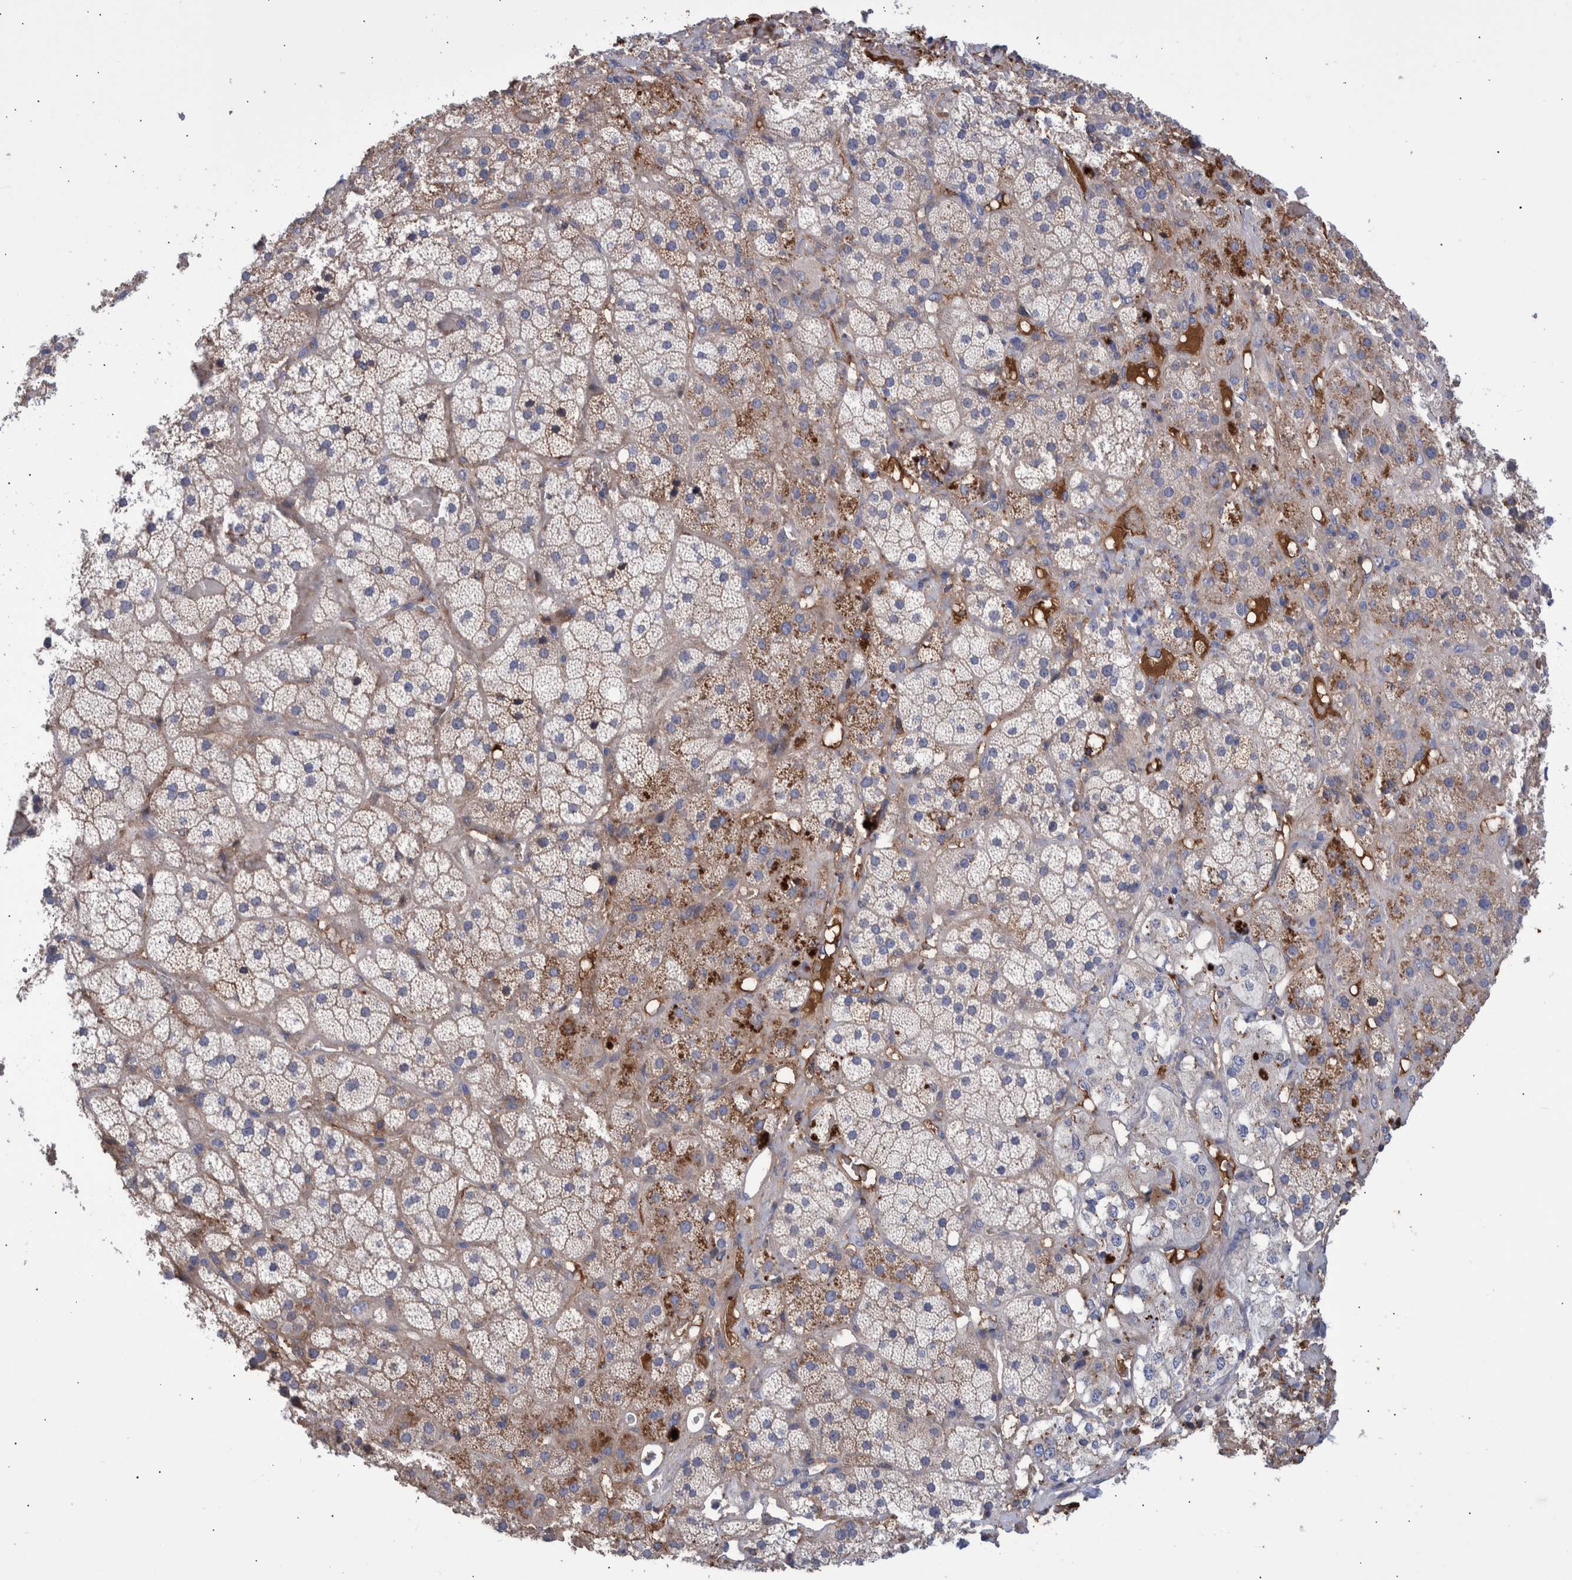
{"staining": {"intensity": "moderate", "quantity": "25%-75%", "location": "cytoplasmic/membranous"}, "tissue": "adrenal gland", "cell_type": "Glandular cells", "image_type": "normal", "snomed": [{"axis": "morphology", "description": "Normal tissue, NOS"}, {"axis": "topography", "description": "Adrenal gland"}], "caption": "Immunohistochemistry (DAB) staining of benign adrenal gland exhibits moderate cytoplasmic/membranous protein expression in approximately 25%-75% of glandular cells.", "gene": "DLL4", "patient": {"sex": "male", "age": 57}}